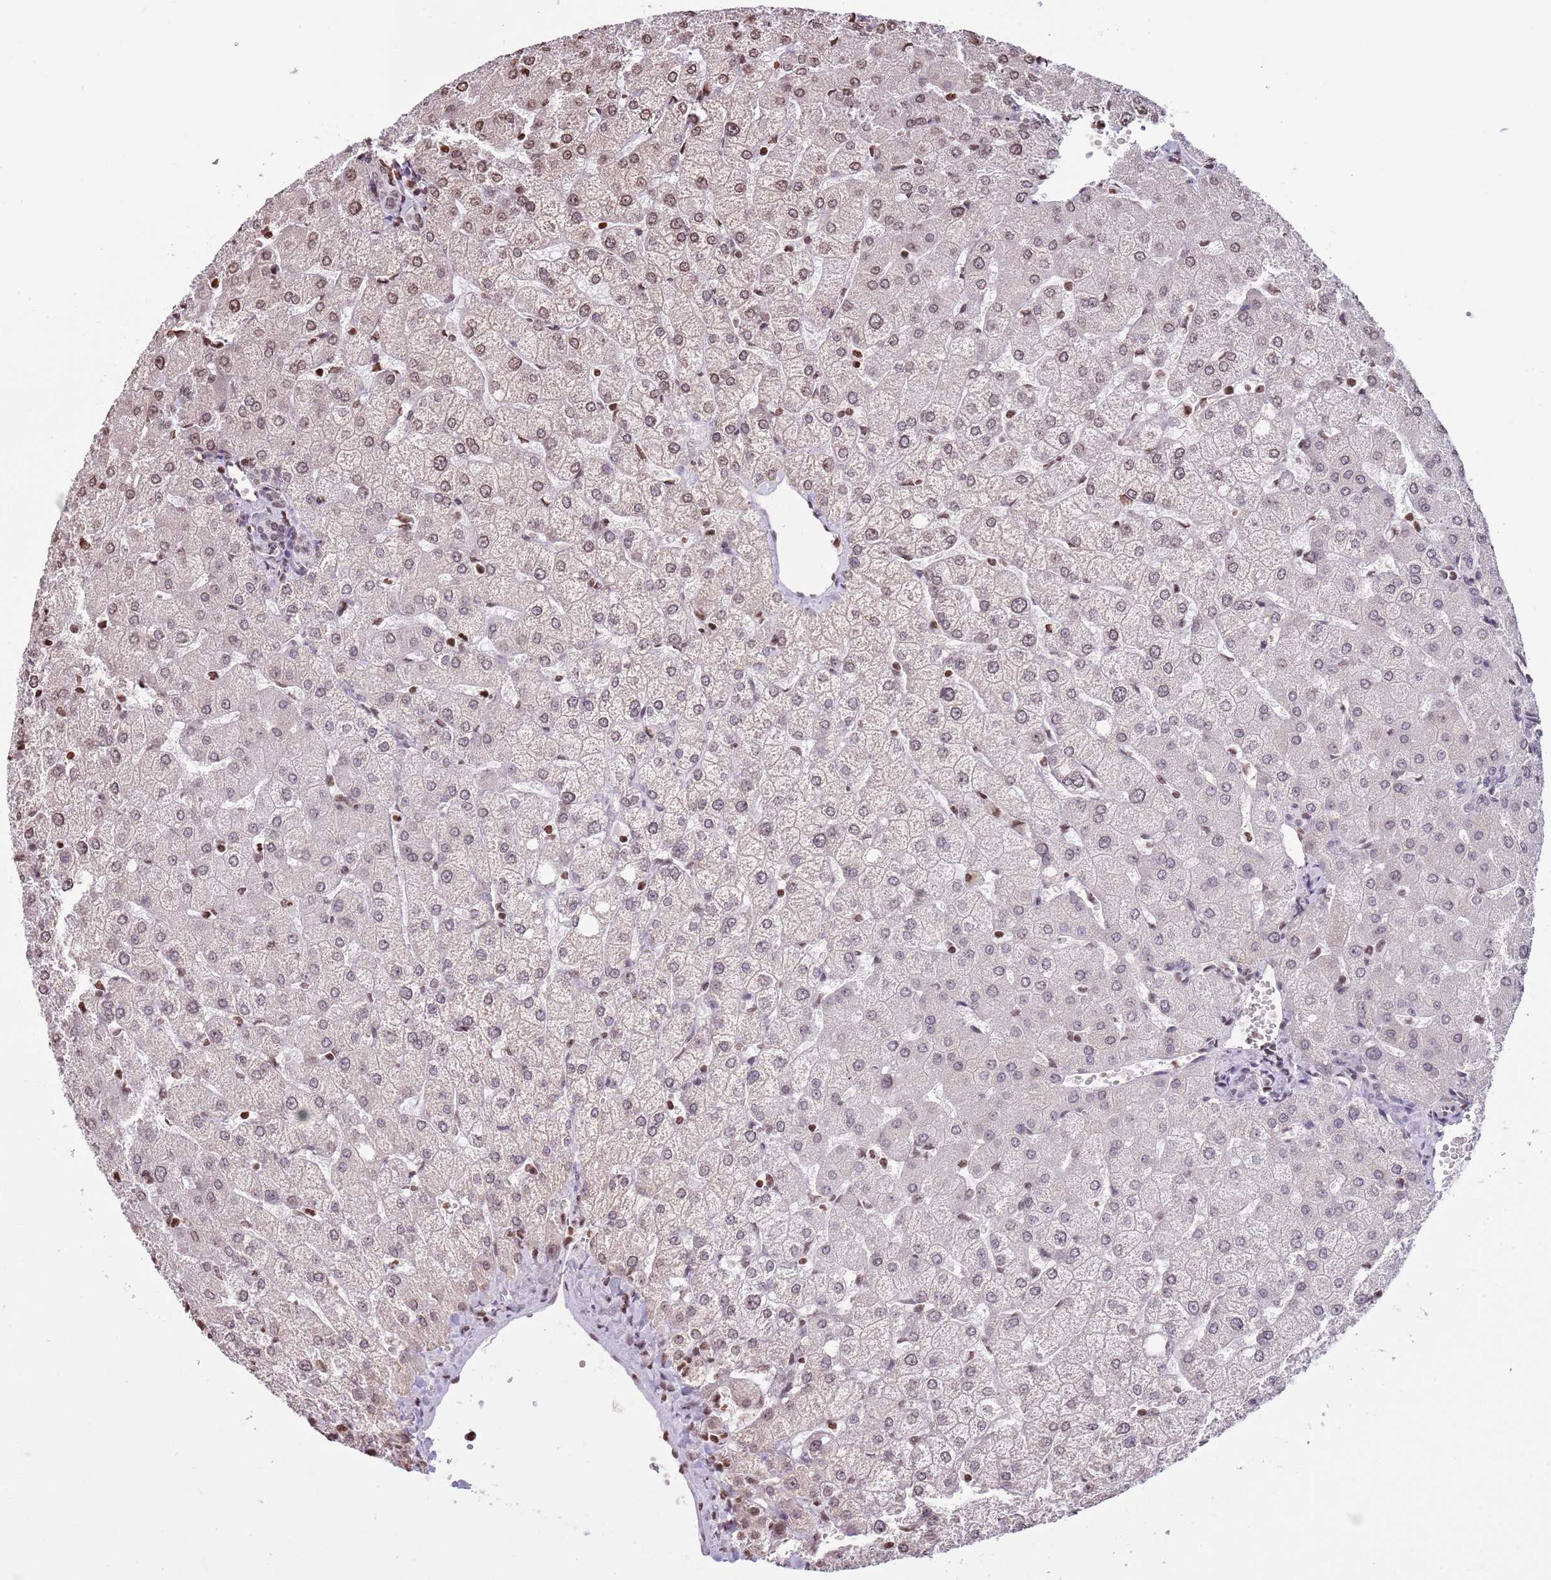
{"staining": {"intensity": "negative", "quantity": "none", "location": "none"}, "tissue": "liver", "cell_type": "Cholangiocytes", "image_type": "normal", "snomed": [{"axis": "morphology", "description": "Normal tissue, NOS"}, {"axis": "topography", "description": "Liver"}], "caption": "This is an IHC photomicrograph of unremarkable liver. There is no staining in cholangiocytes.", "gene": "KPNA3", "patient": {"sex": "female", "age": 54}}